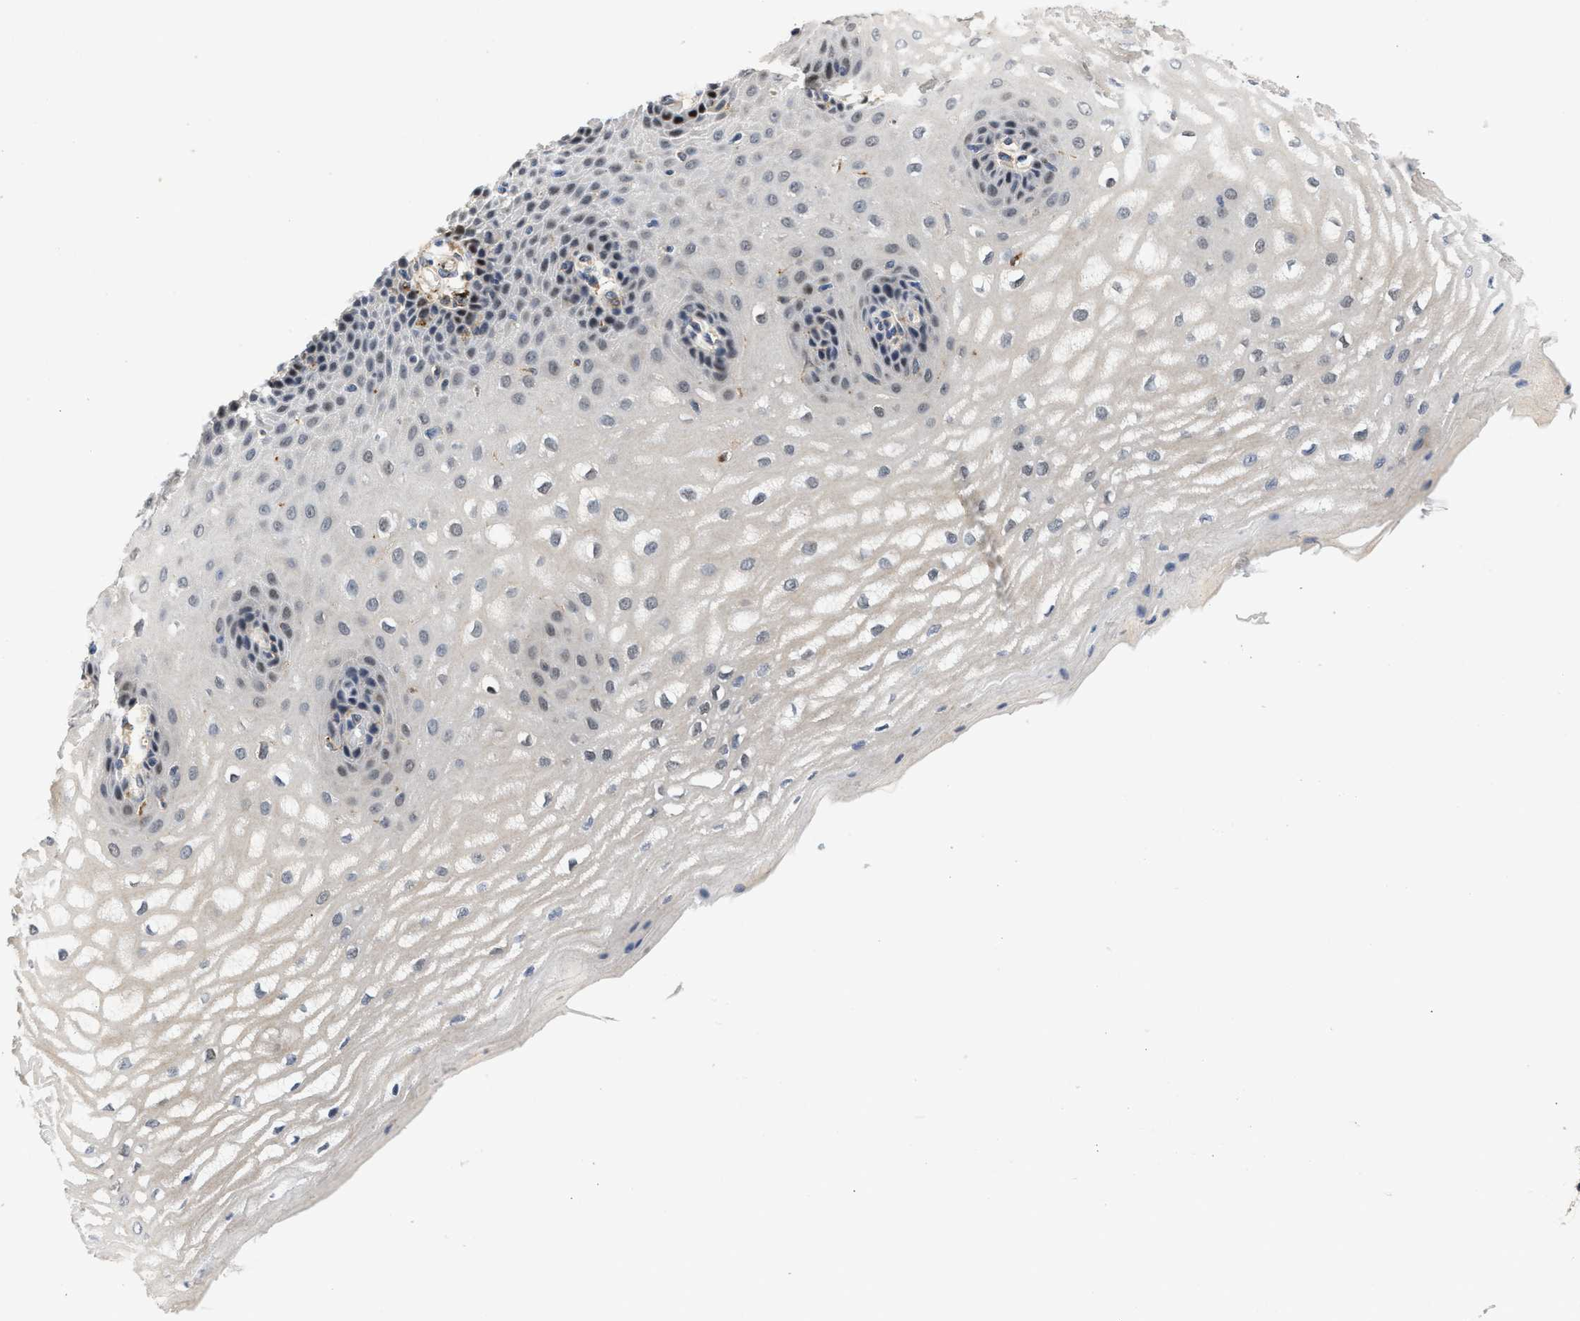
{"staining": {"intensity": "weak", "quantity": "<25%", "location": "cytoplasmic/membranous,nuclear"}, "tissue": "esophagus", "cell_type": "Squamous epithelial cells", "image_type": "normal", "snomed": [{"axis": "morphology", "description": "Normal tissue, NOS"}, {"axis": "topography", "description": "Esophagus"}], "caption": "Immunohistochemical staining of normal human esophagus shows no significant expression in squamous epithelial cells. (DAB IHC with hematoxylin counter stain).", "gene": "PPM1L", "patient": {"sex": "male", "age": 54}}